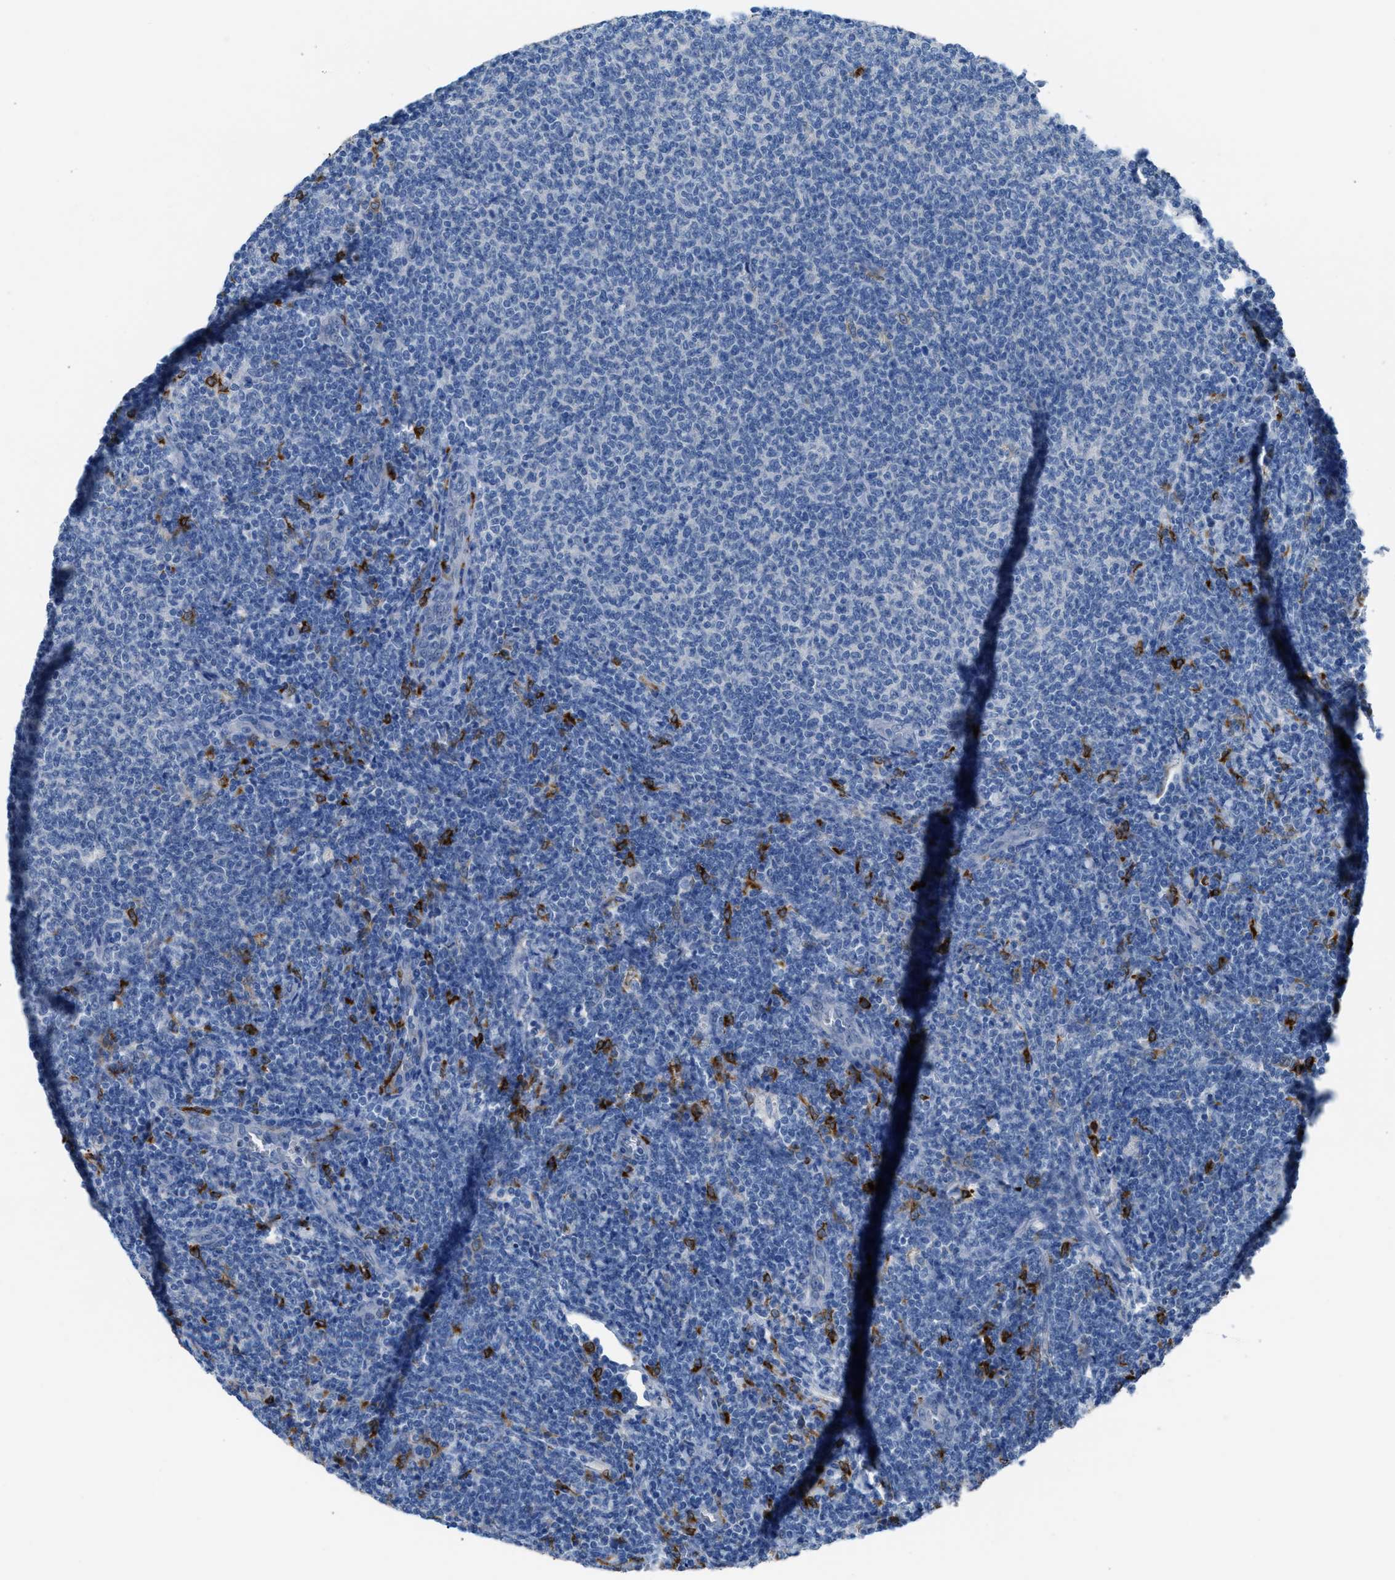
{"staining": {"intensity": "negative", "quantity": "none", "location": "none"}, "tissue": "lymphoma", "cell_type": "Tumor cells", "image_type": "cancer", "snomed": [{"axis": "morphology", "description": "Malignant lymphoma, non-Hodgkin's type, Low grade"}, {"axis": "topography", "description": "Lymph node"}], "caption": "A high-resolution photomicrograph shows immunohistochemistry staining of malignant lymphoma, non-Hodgkin's type (low-grade), which demonstrates no significant expression in tumor cells.", "gene": "CLEC10A", "patient": {"sex": "male", "age": 66}}